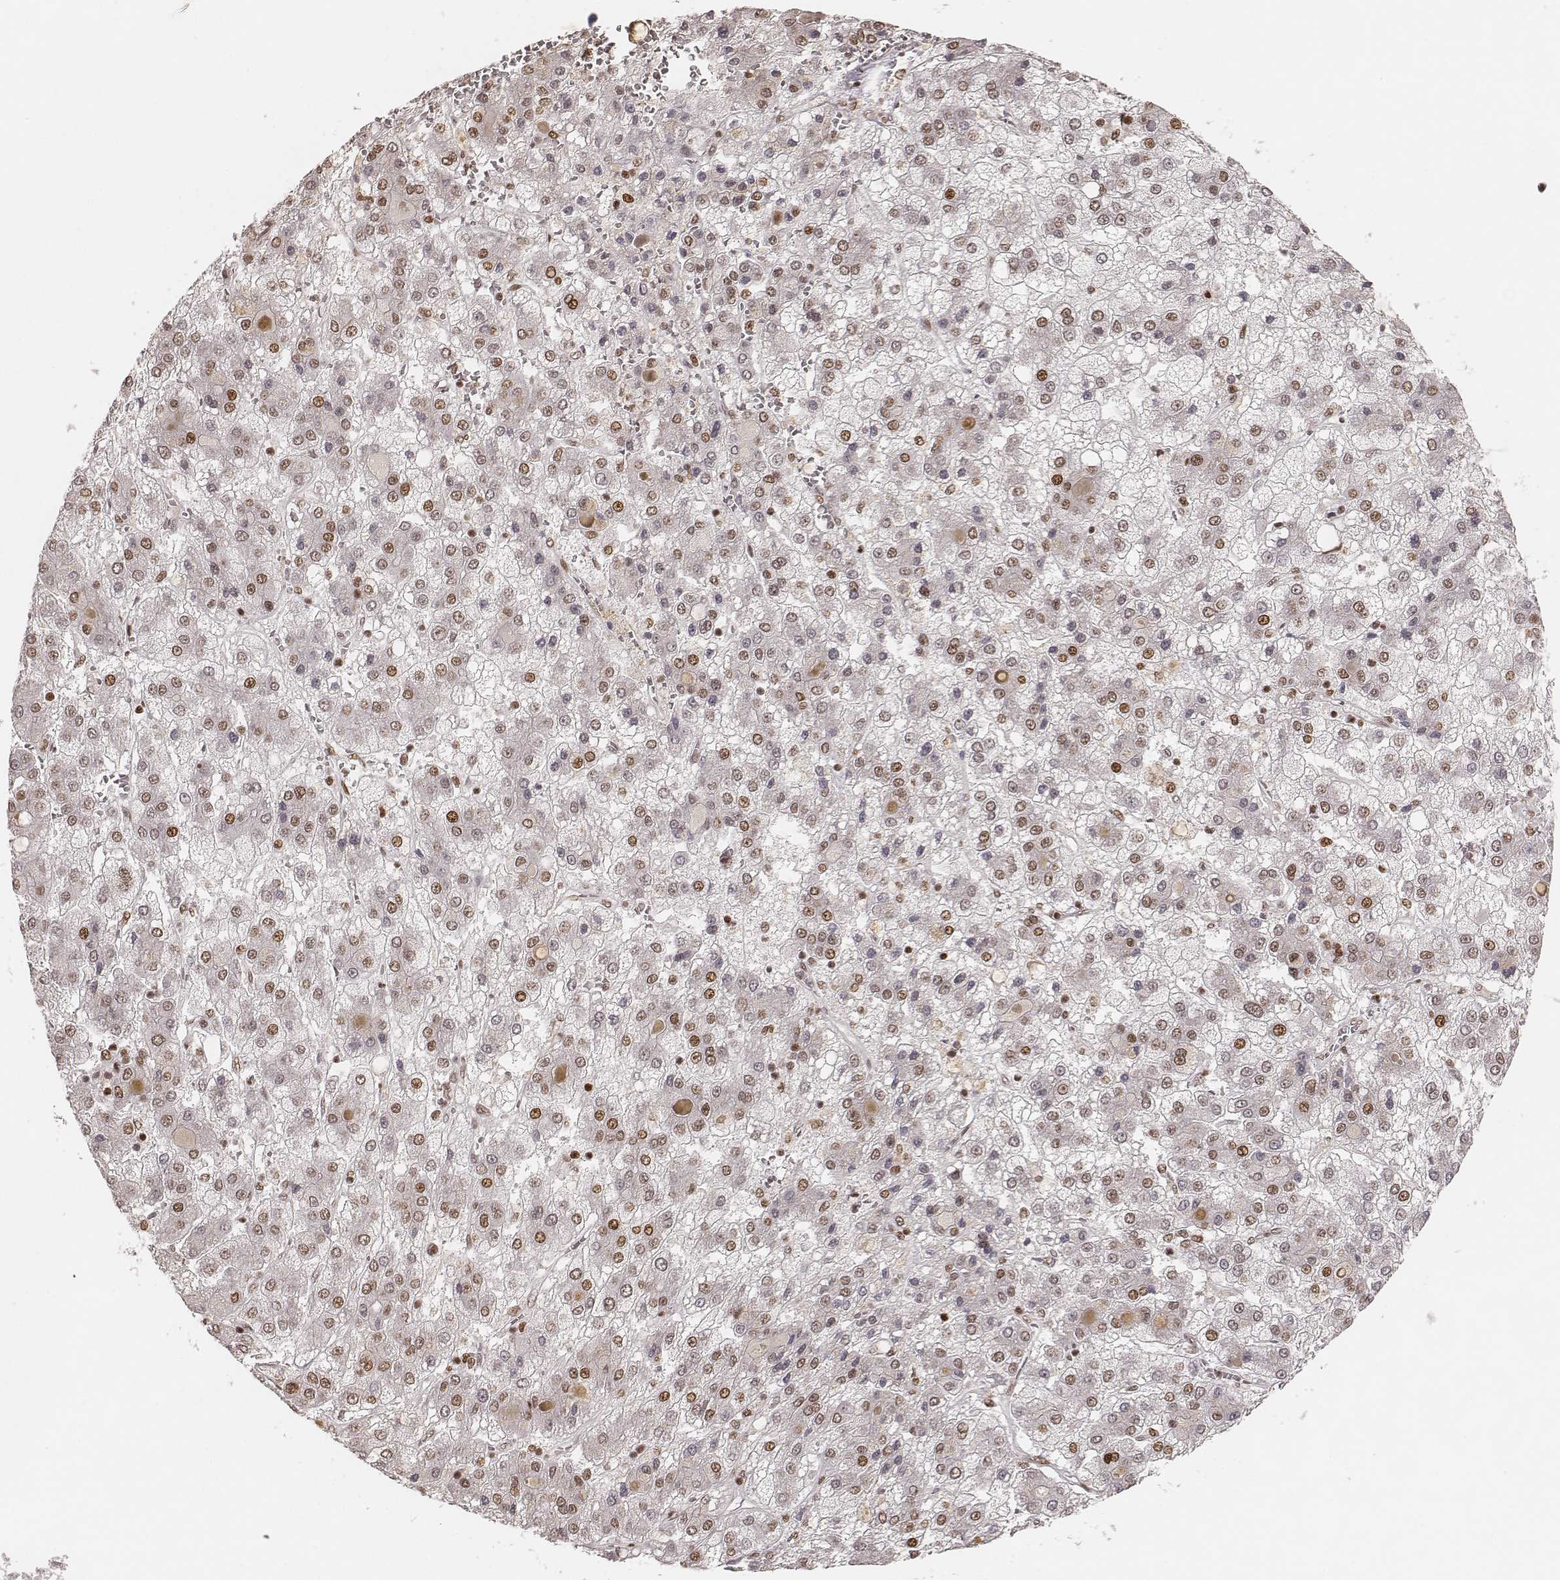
{"staining": {"intensity": "moderate", "quantity": ">75%", "location": "nuclear"}, "tissue": "liver cancer", "cell_type": "Tumor cells", "image_type": "cancer", "snomed": [{"axis": "morphology", "description": "Carcinoma, Hepatocellular, NOS"}, {"axis": "topography", "description": "Liver"}], "caption": "High-magnification brightfield microscopy of liver hepatocellular carcinoma stained with DAB (3,3'-diaminobenzidine) (brown) and counterstained with hematoxylin (blue). tumor cells exhibit moderate nuclear staining is appreciated in approximately>75% of cells.", "gene": "HNRNPC", "patient": {"sex": "male", "age": 73}}